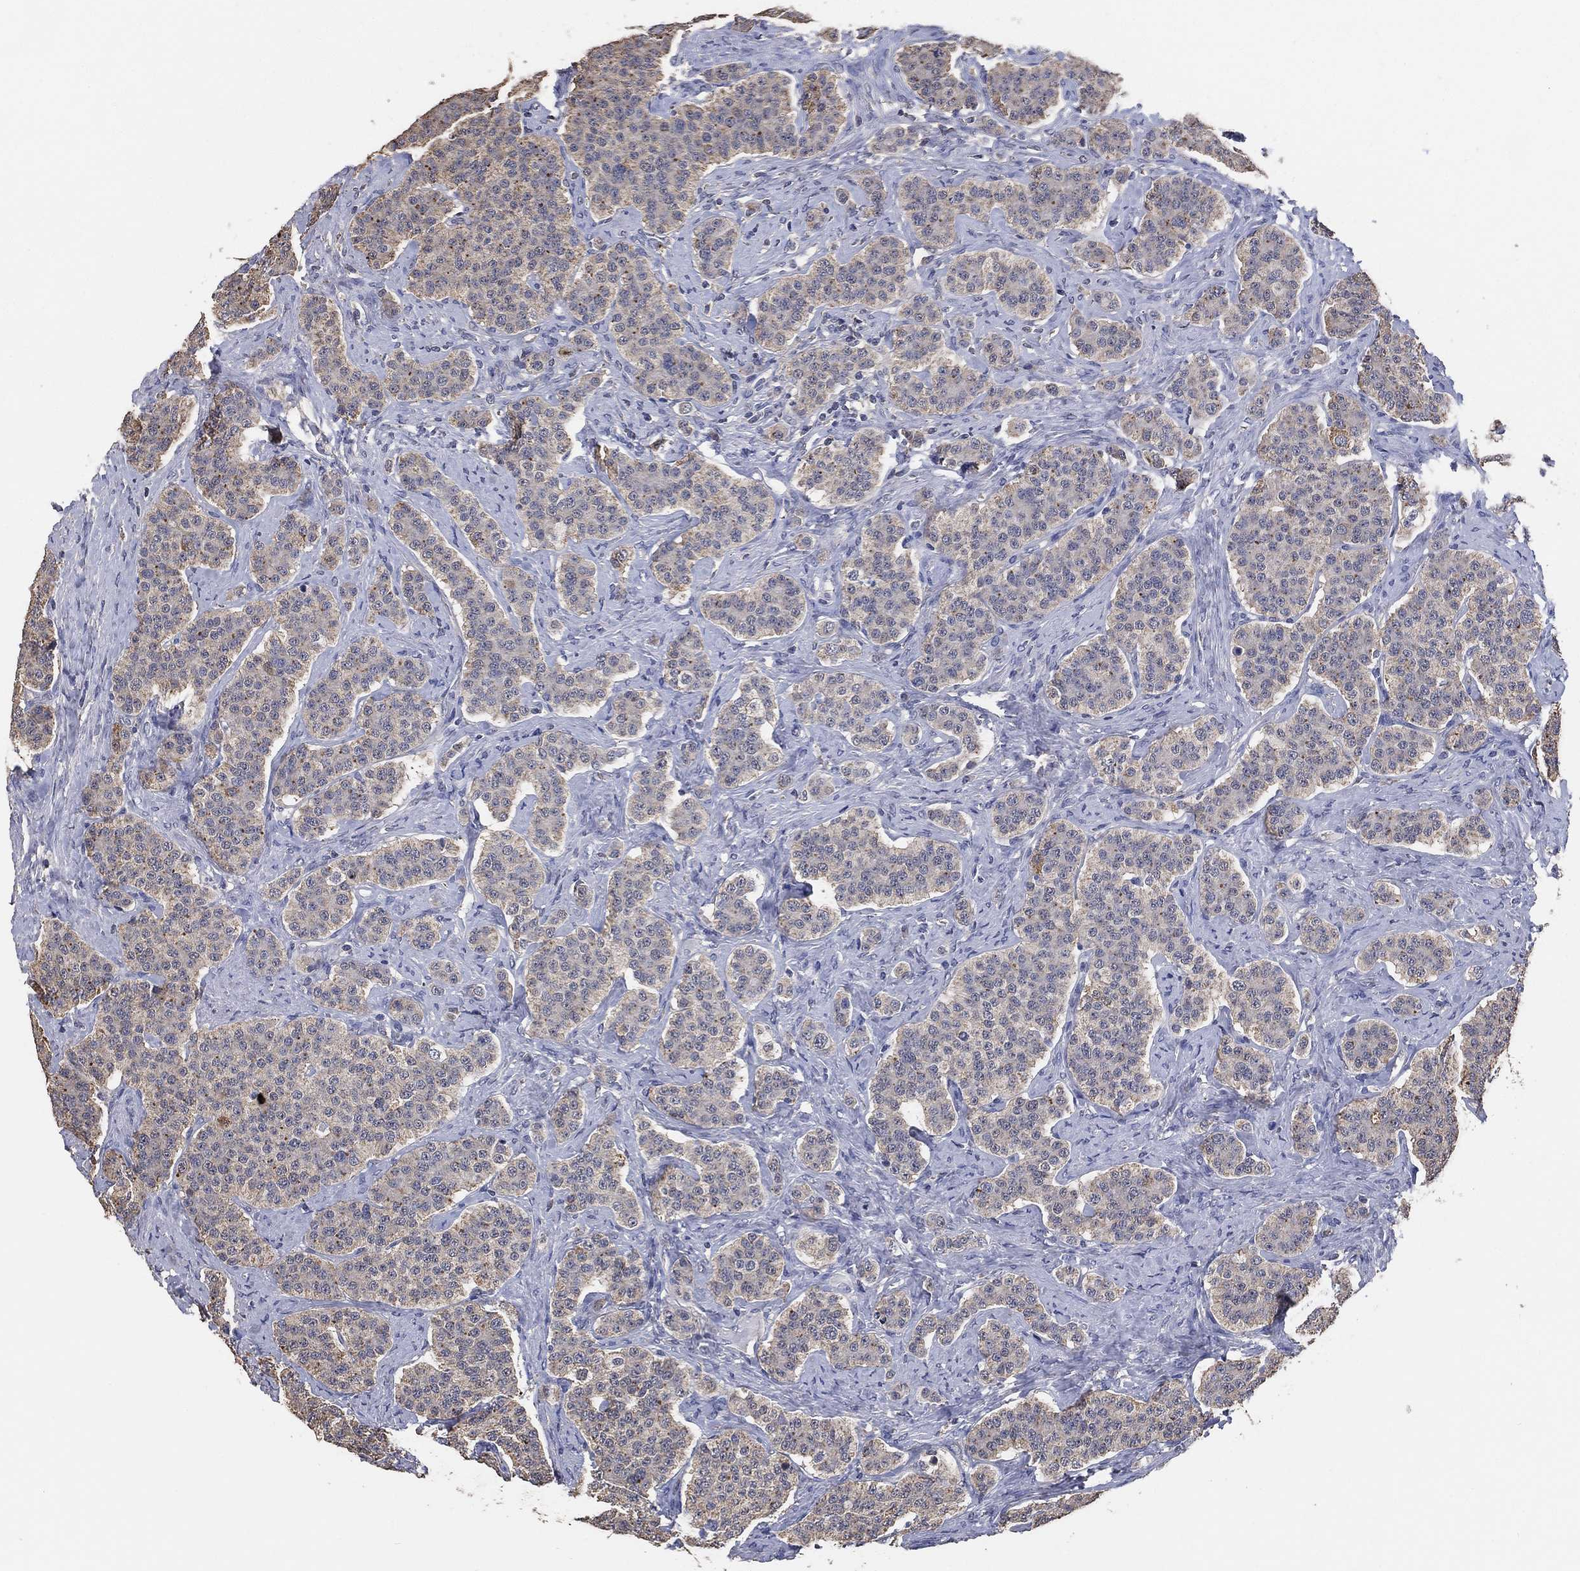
{"staining": {"intensity": "negative", "quantity": "none", "location": "none"}, "tissue": "carcinoid", "cell_type": "Tumor cells", "image_type": "cancer", "snomed": [{"axis": "morphology", "description": "Carcinoid, malignant, NOS"}, {"axis": "topography", "description": "Small intestine"}], "caption": "Tumor cells are negative for protein expression in human malignant carcinoid.", "gene": "KLK5", "patient": {"sex": "female", "age": 58}}